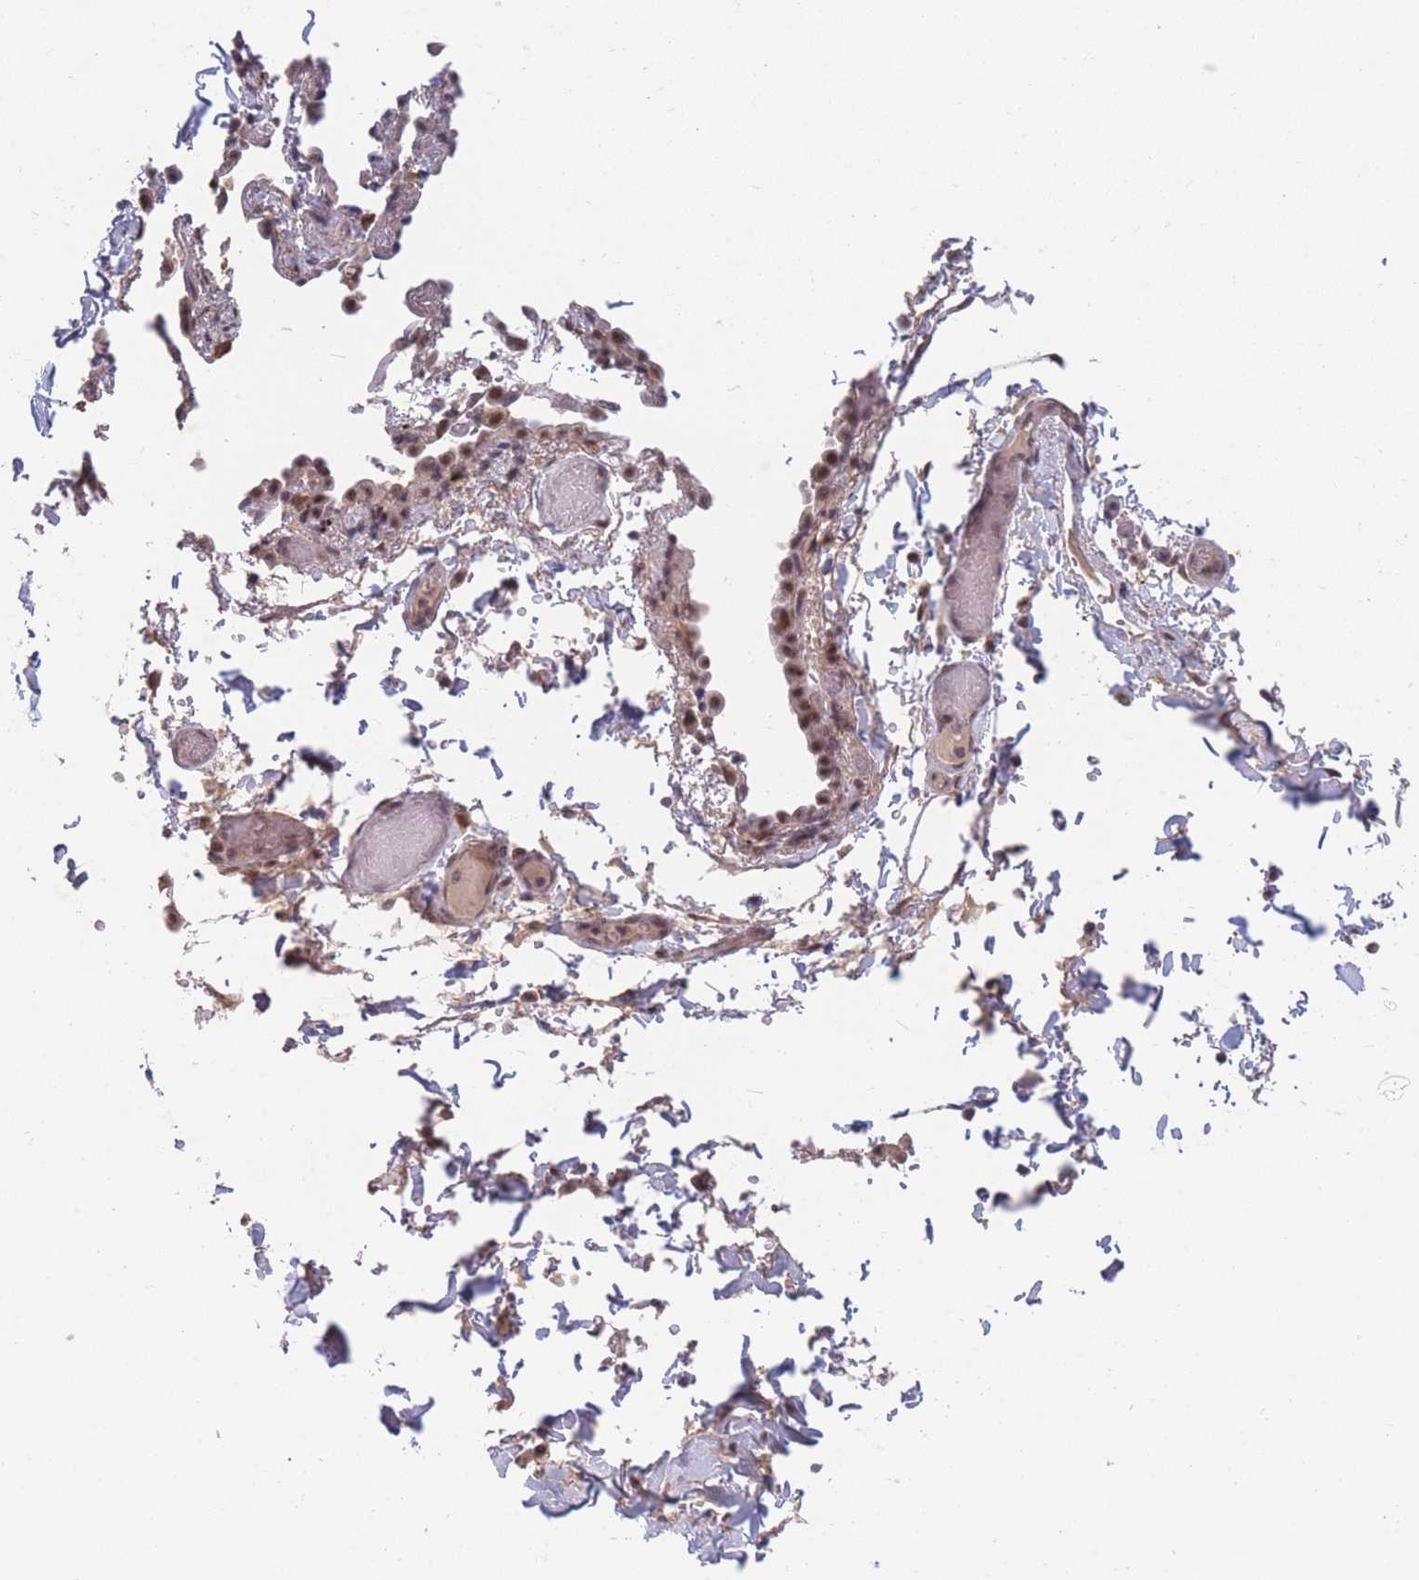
{"staining": {"intensity": "moderate", "quantity": ">75%", "location": "nuclear"}, "tissue": "bronchus", "cell_type": "Respiratory epithelial cells", "image_type": "normal", "snomed": [{"axis": "morphology", "description": "Normal tissue, NOS"}, {"axis": "topography", "description": "Lymph node"}, {"axis": "topography", "description": "Cartilage tissue"}, {"axis": "topography", "description": "Bronchus"}], "caption": "Protein staining demonstrates moderate nuclear positivity in about >75% of respiratory epithelial cells in unremarkable bronchus.", "gene": "SNRPA1", "patient": {"sex": "male", "age": 63}}